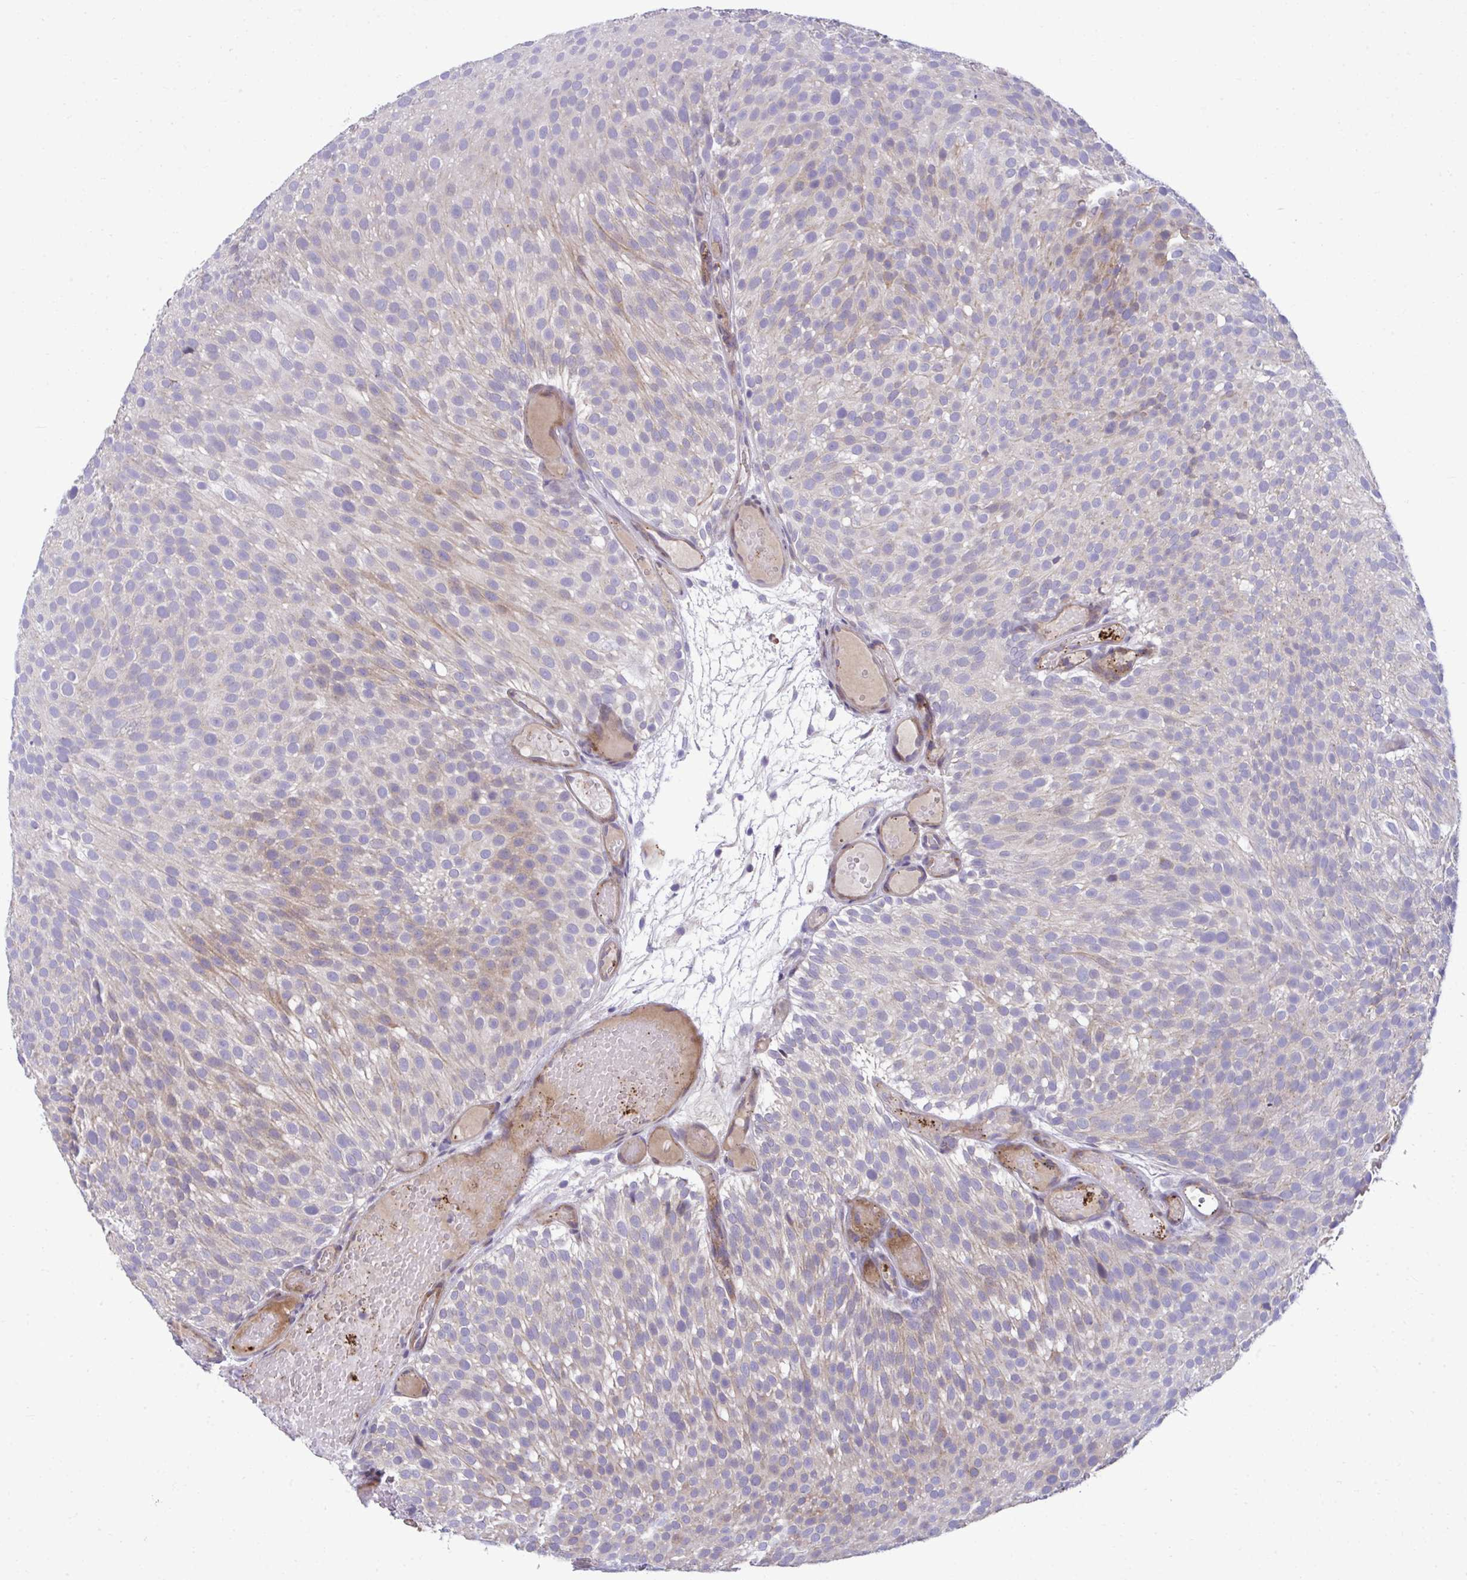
{"staining": {"intensity": "weak", "quantity": "<25%", "location": "cytoplasmic/membranous"}, "tissue": "urothelial cancer", "cell_type": "Tumor cells", "image_type": "cancer", "snomed": [{"axis": "morphology", "description": "Urothelial carcinoma, Low grade"}, {"axis": "topography", "description": "Urinary bladder"}], "caption": "Low-grade urothelial carcinoma was stained to show a protein in brown. There is no significant expression in tumor cells.", "gene": "PIGZ", "patient": {"sex": "male", "age": 78}}